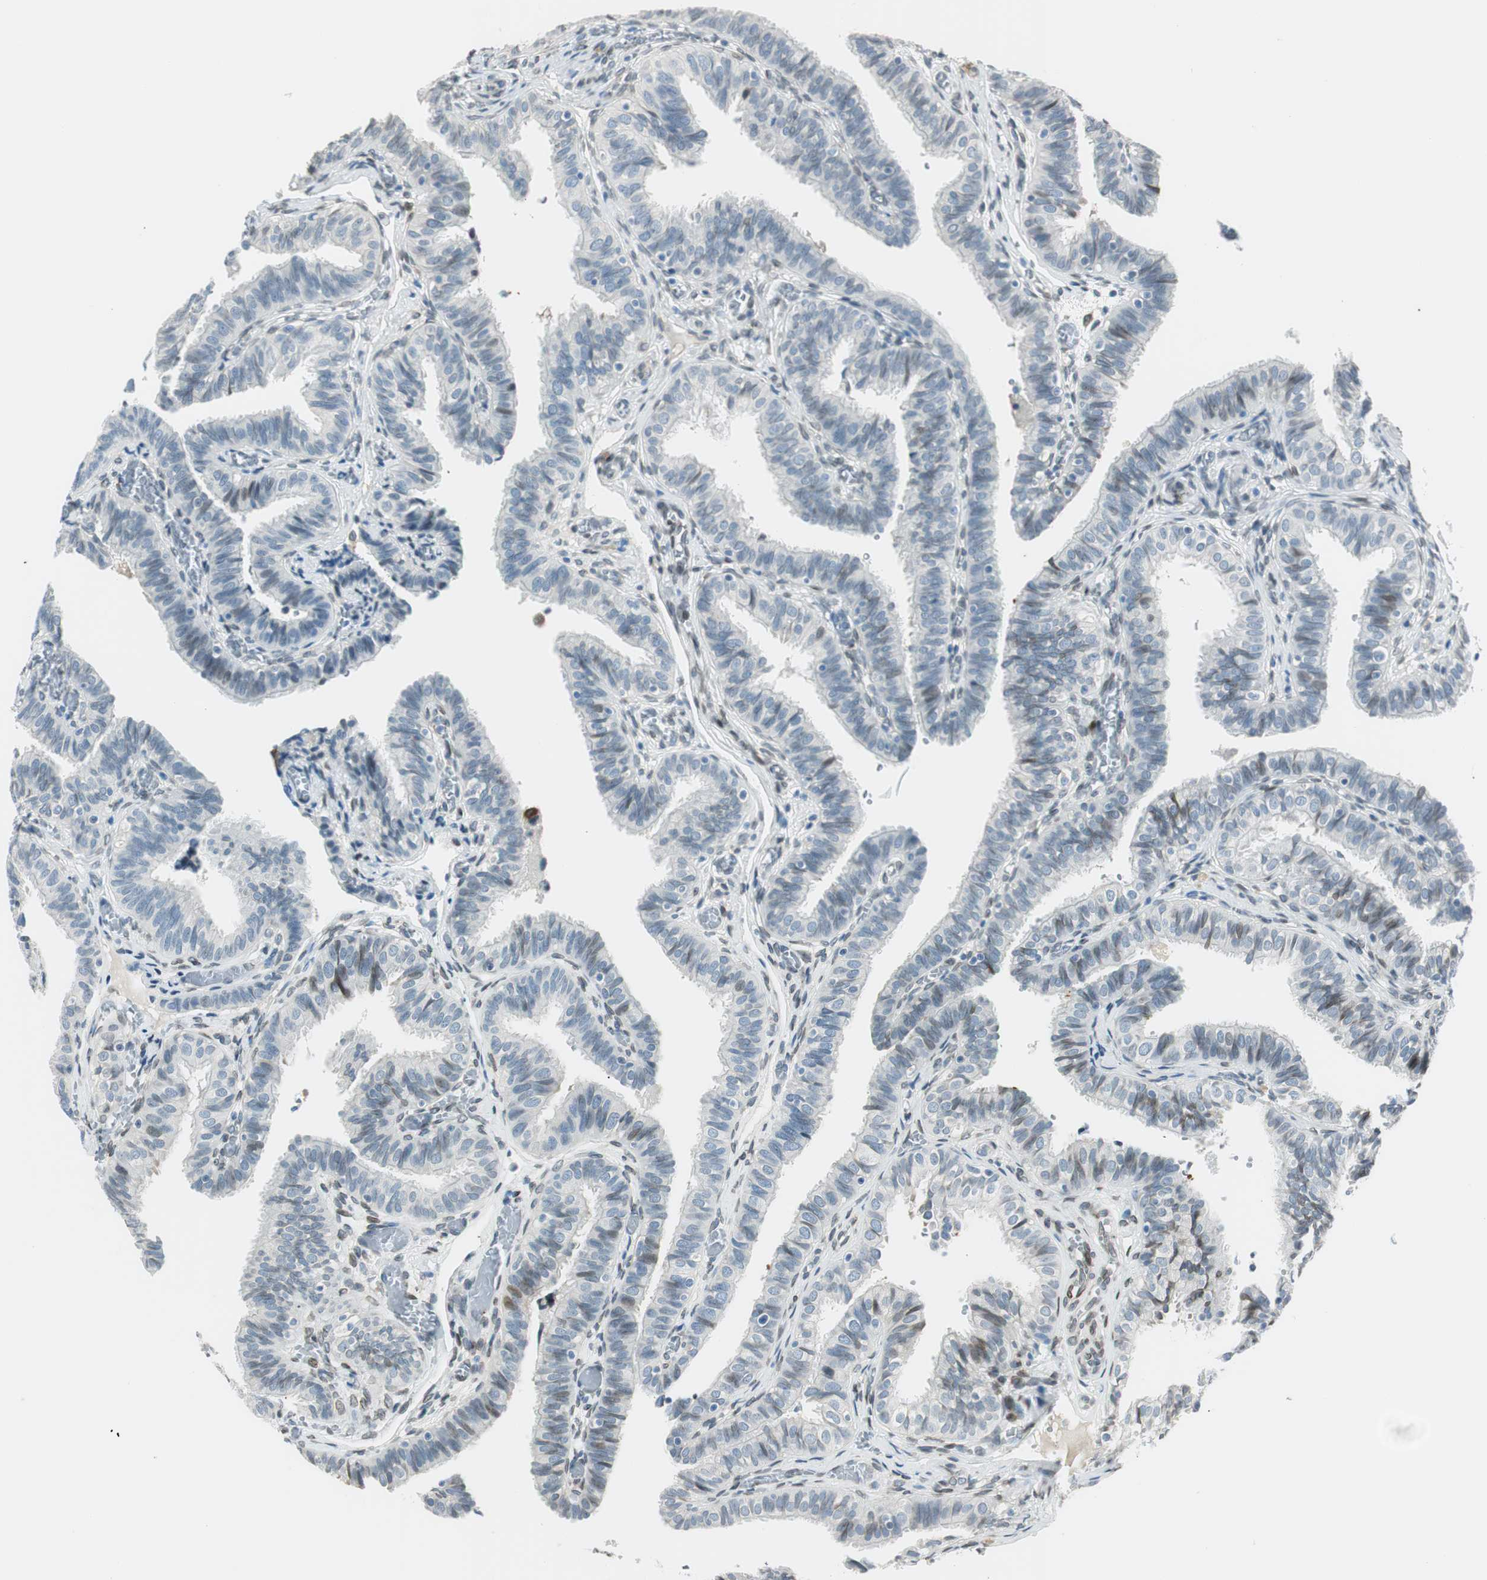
{"staining": {"intensity": "weak", "quantity": "25%-75%", "location": "nuclear"}, "tissue": "fallopian tube", "cell_type": "Glandular cells", "image_type": "normal", "snomed": [{"axis": "morphology", "description": "Normal tissue, NOS"}, {"axis": "topography", "description": "Fallopian tube"}], "caption": "Benign fallopian tube displays weak nuclear positivity in about 25%-75% of glandular cells.", "gene": "TMEM260", "patient": {"sex": "female", "age": 46}}